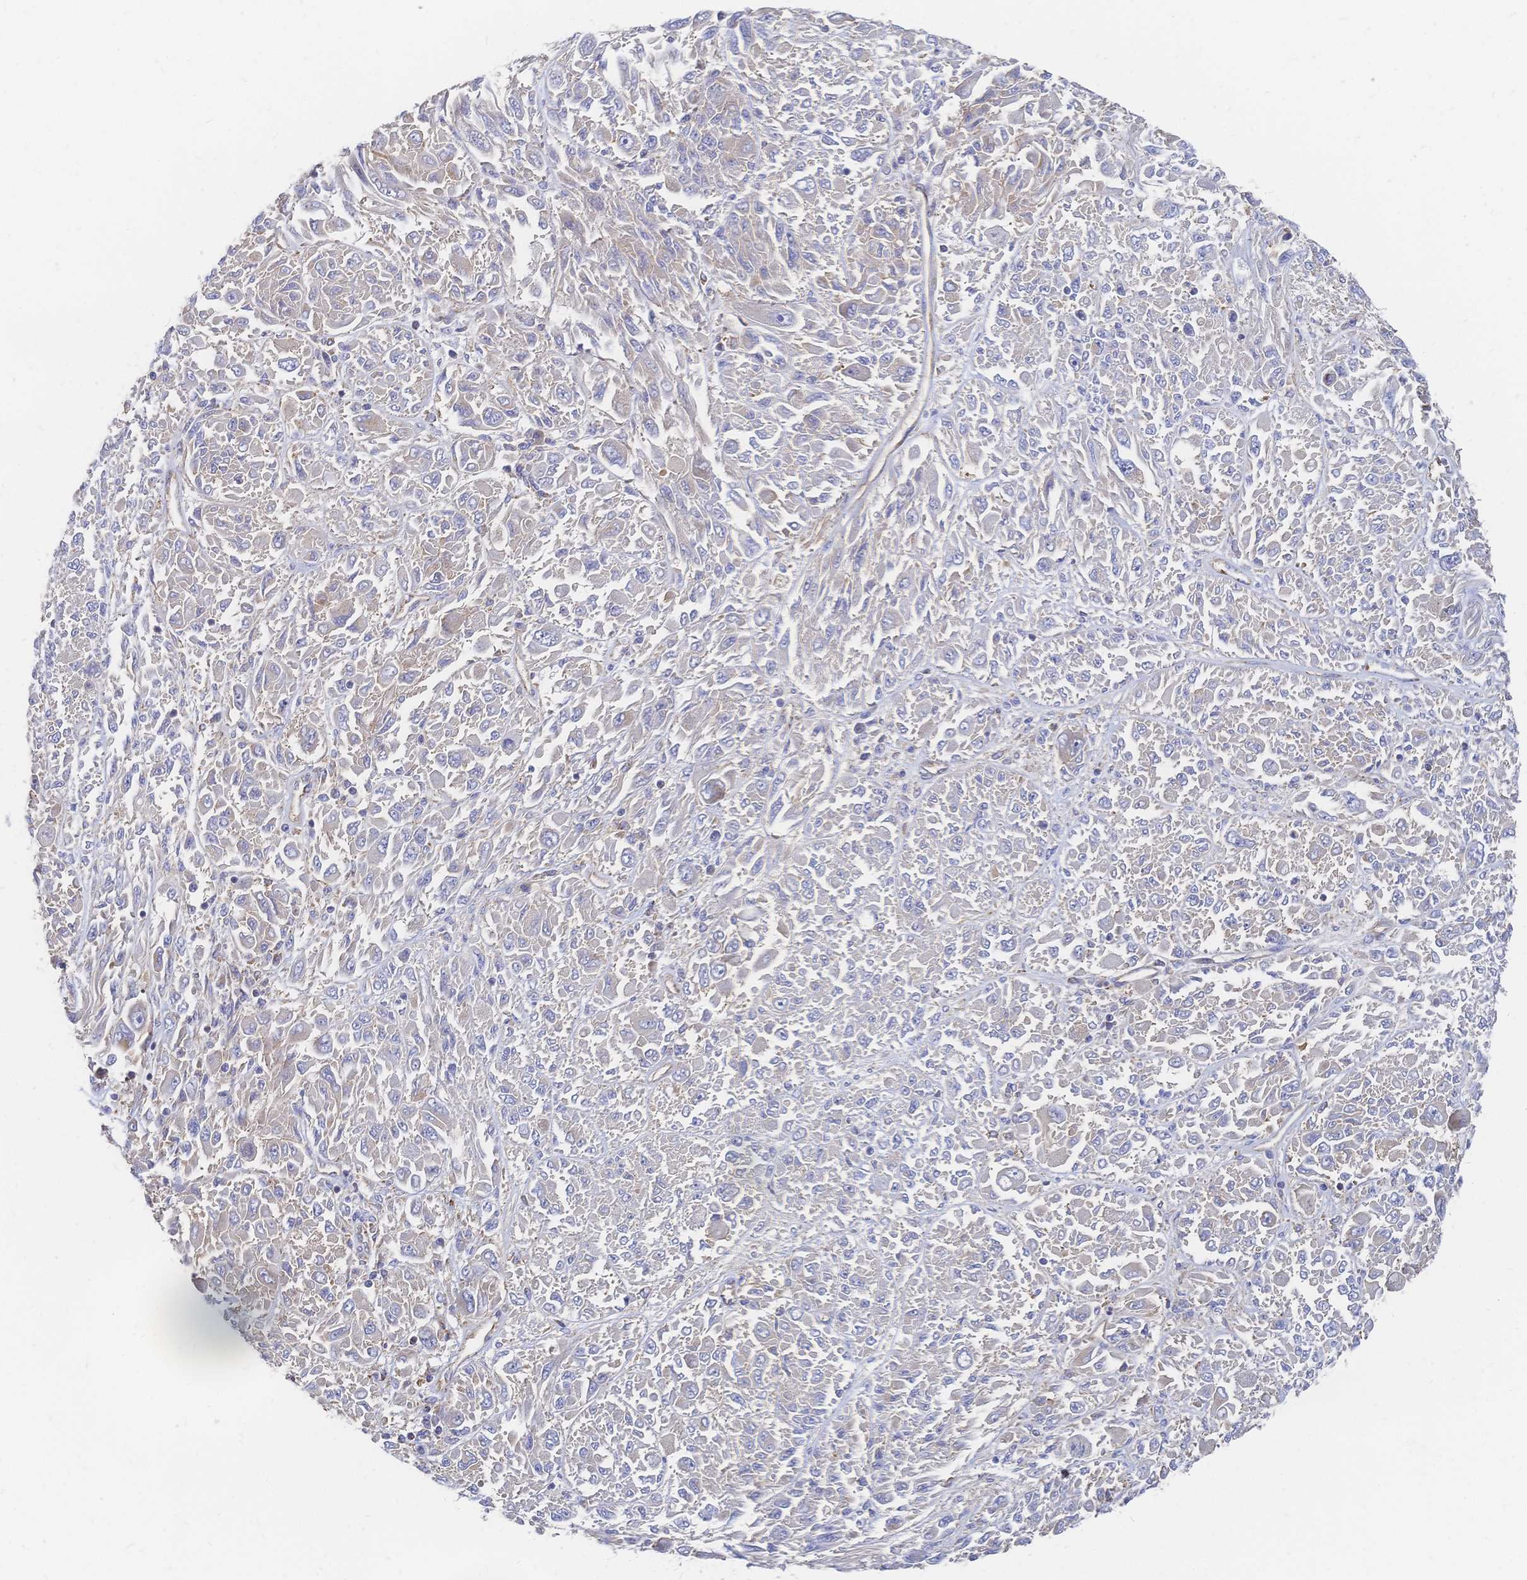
{"staining": {"intensity": "negative", "quantity": "none", "location": "none"}, "tissue": "melanoma", "cell_type": "Tumor cells", "image_type": "cancer", "snomed": [{"axis": "morphology", "description": "Malignant melanoma, NOS"}, {"axis": "topography", "description": "Skin"}], "caption": "Histopathology image shows no protein expression in tumor cells of melanoma tissue.", "gene": "SORBS1", "patient": {"sex": "female", "age": 91}}